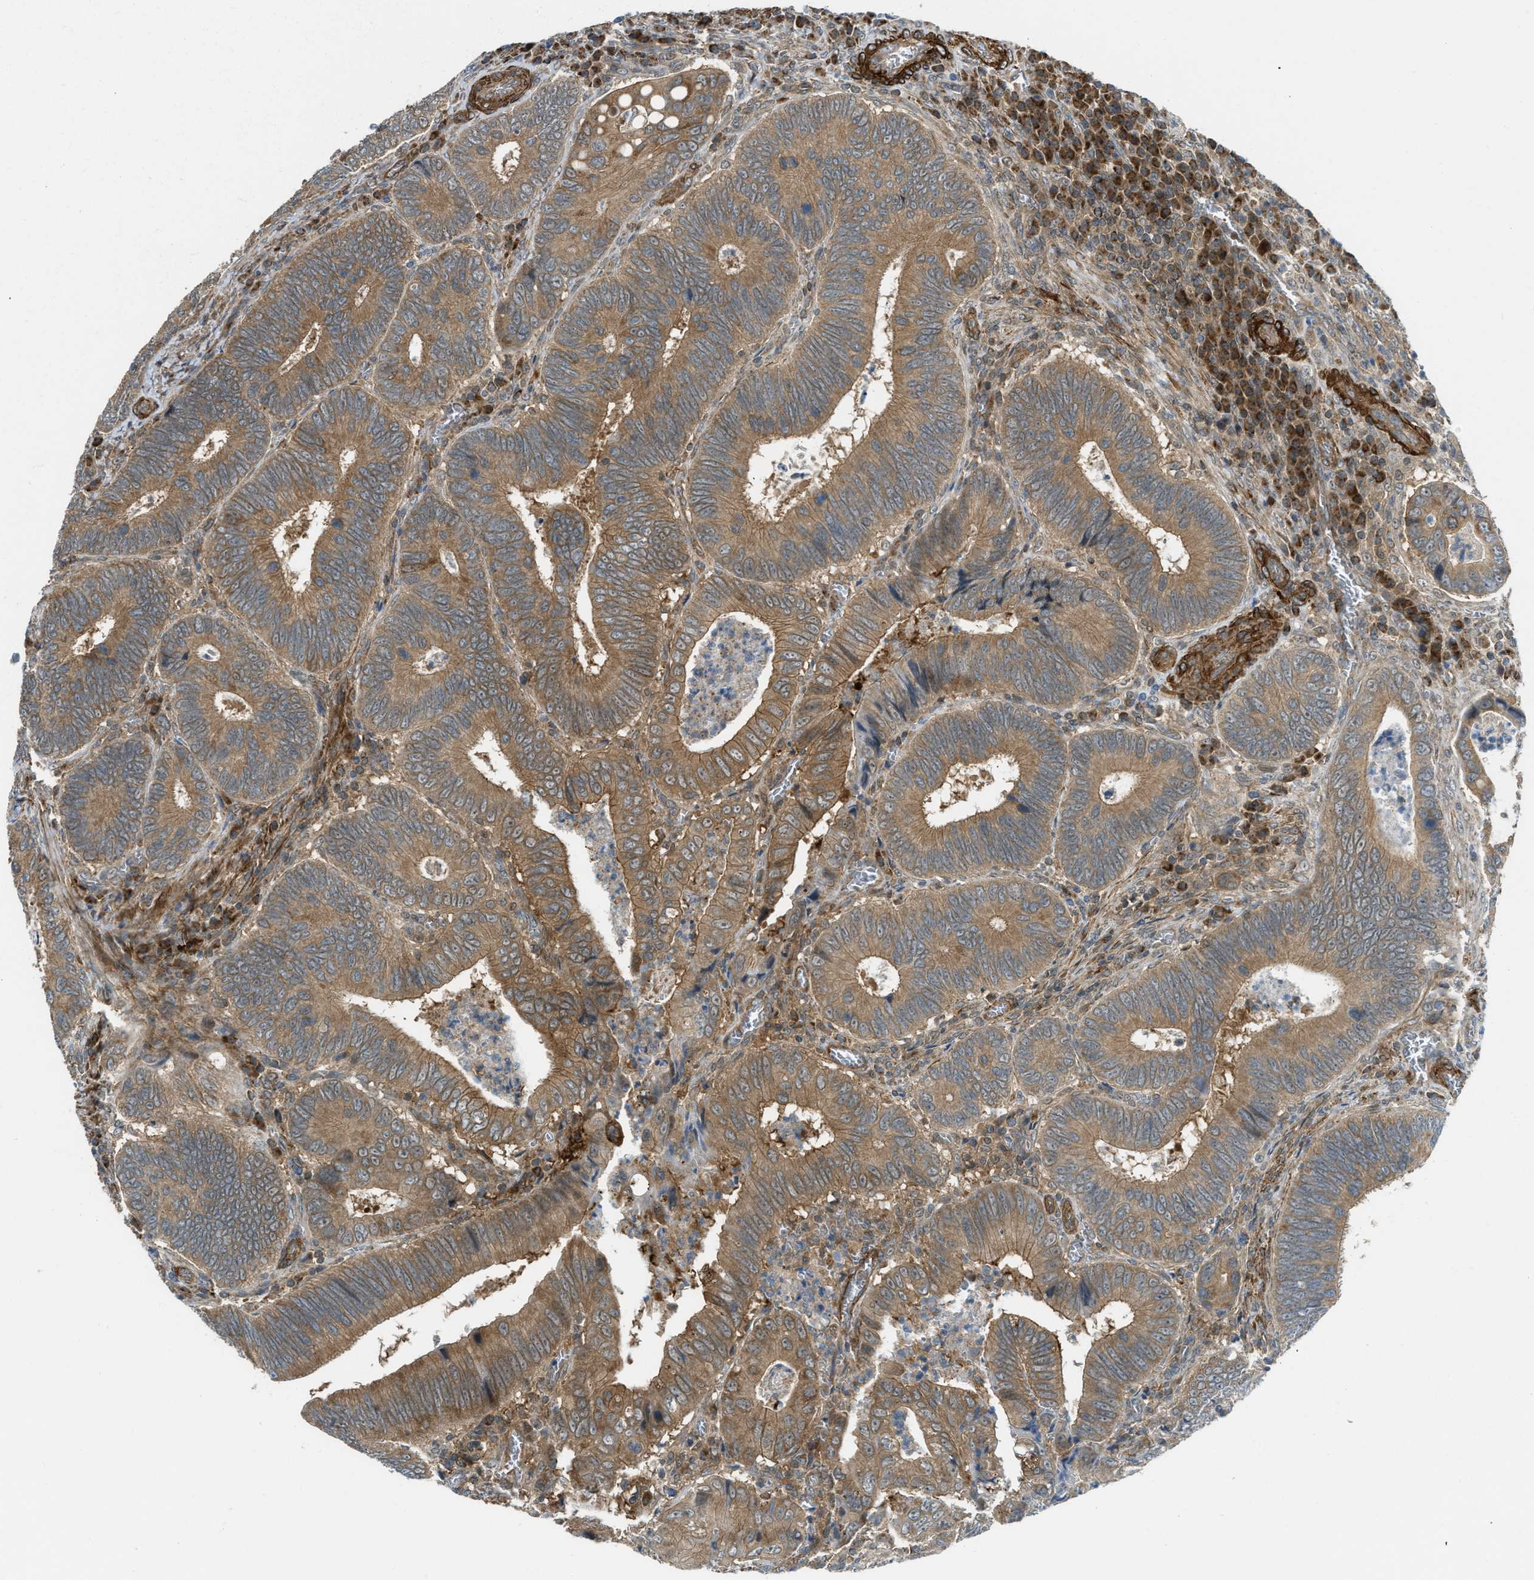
{"staining": {"intensity": "moderate", "quantity": ">75%", "location": "cytoplasmic/membranous"}, "tissue": "colorectal cancer", "cell_type": "Tumor cells", "image_type": "cancer", "snomed": [{"axis": "morphology", "description": "Inflammation, NOS"}, {"axis": "morphology", "description": "Adenocarcinoma, NOS"}, {"axis": "topography", "description": "Colon"}], "caption": "IHC (DAB (3,3'-diaminobenzidine)) staining of colorectal adenocarcinoma shows moderate cytoplasmic/membranous protein positivity in about >75% of tumor cells.", "gene": "SESN2", "patient": {"sex": "male", "age": 72}}